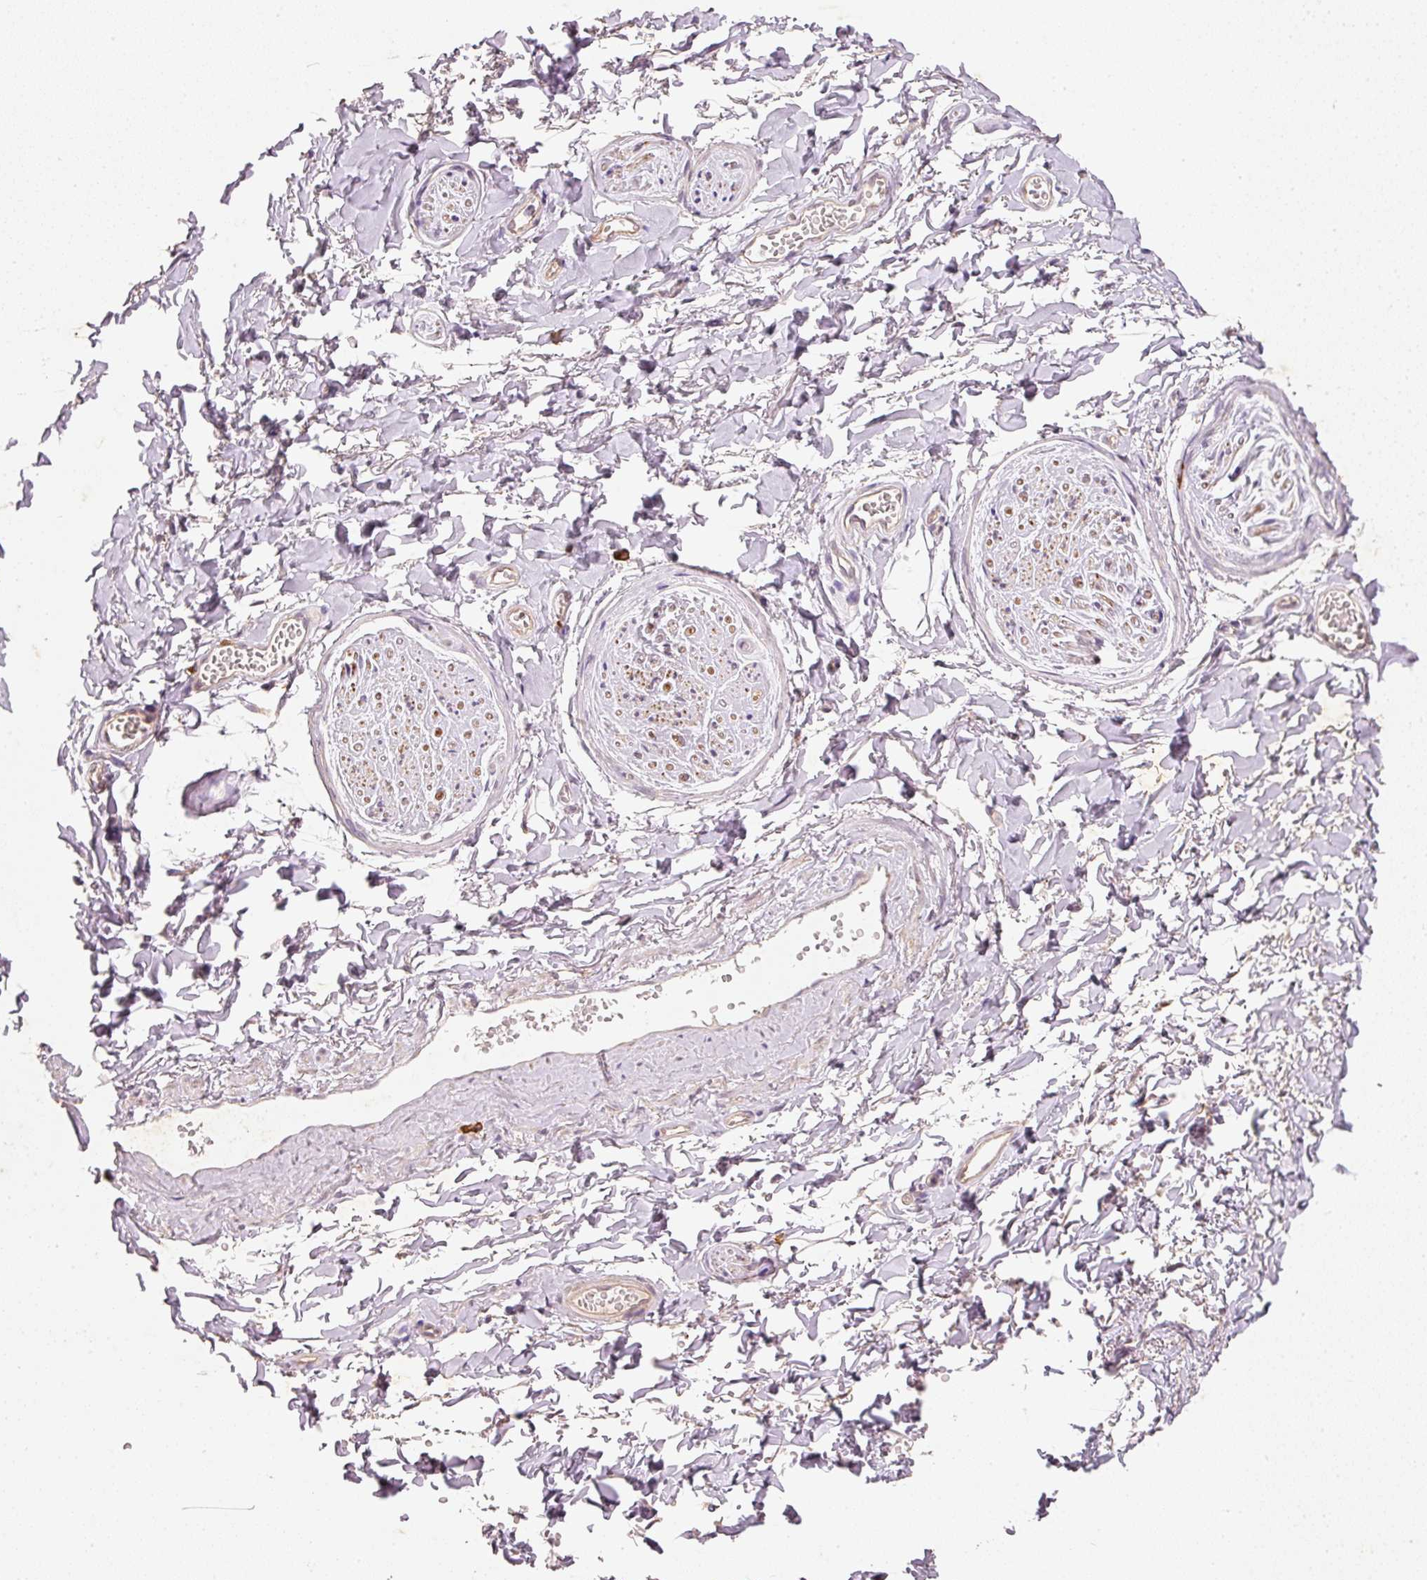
{"staining": {"intensity": "negative", "quantity": "none", "location": "none"}, "tissue": "adipose tissue", "cell_type": "Adipocytes", "image_type": "normal", "snomed": [{"axis": "morphology", "description": "Normal tissue, NOS"}, {"axis": "topography", "description": "Vulva"}, {"axis": "topography", "description": "Vagina"}, {"axis": "topography", "description": "Peripheral nerve tissue"}], "caption": "Immunohistochemistry micrograph of normal adipose tissue stained for a protein (brown), which demonstrates no positivity in adipocytes.", "gene": "RGL2", "patient": {"sex": "female", "age": 66}}